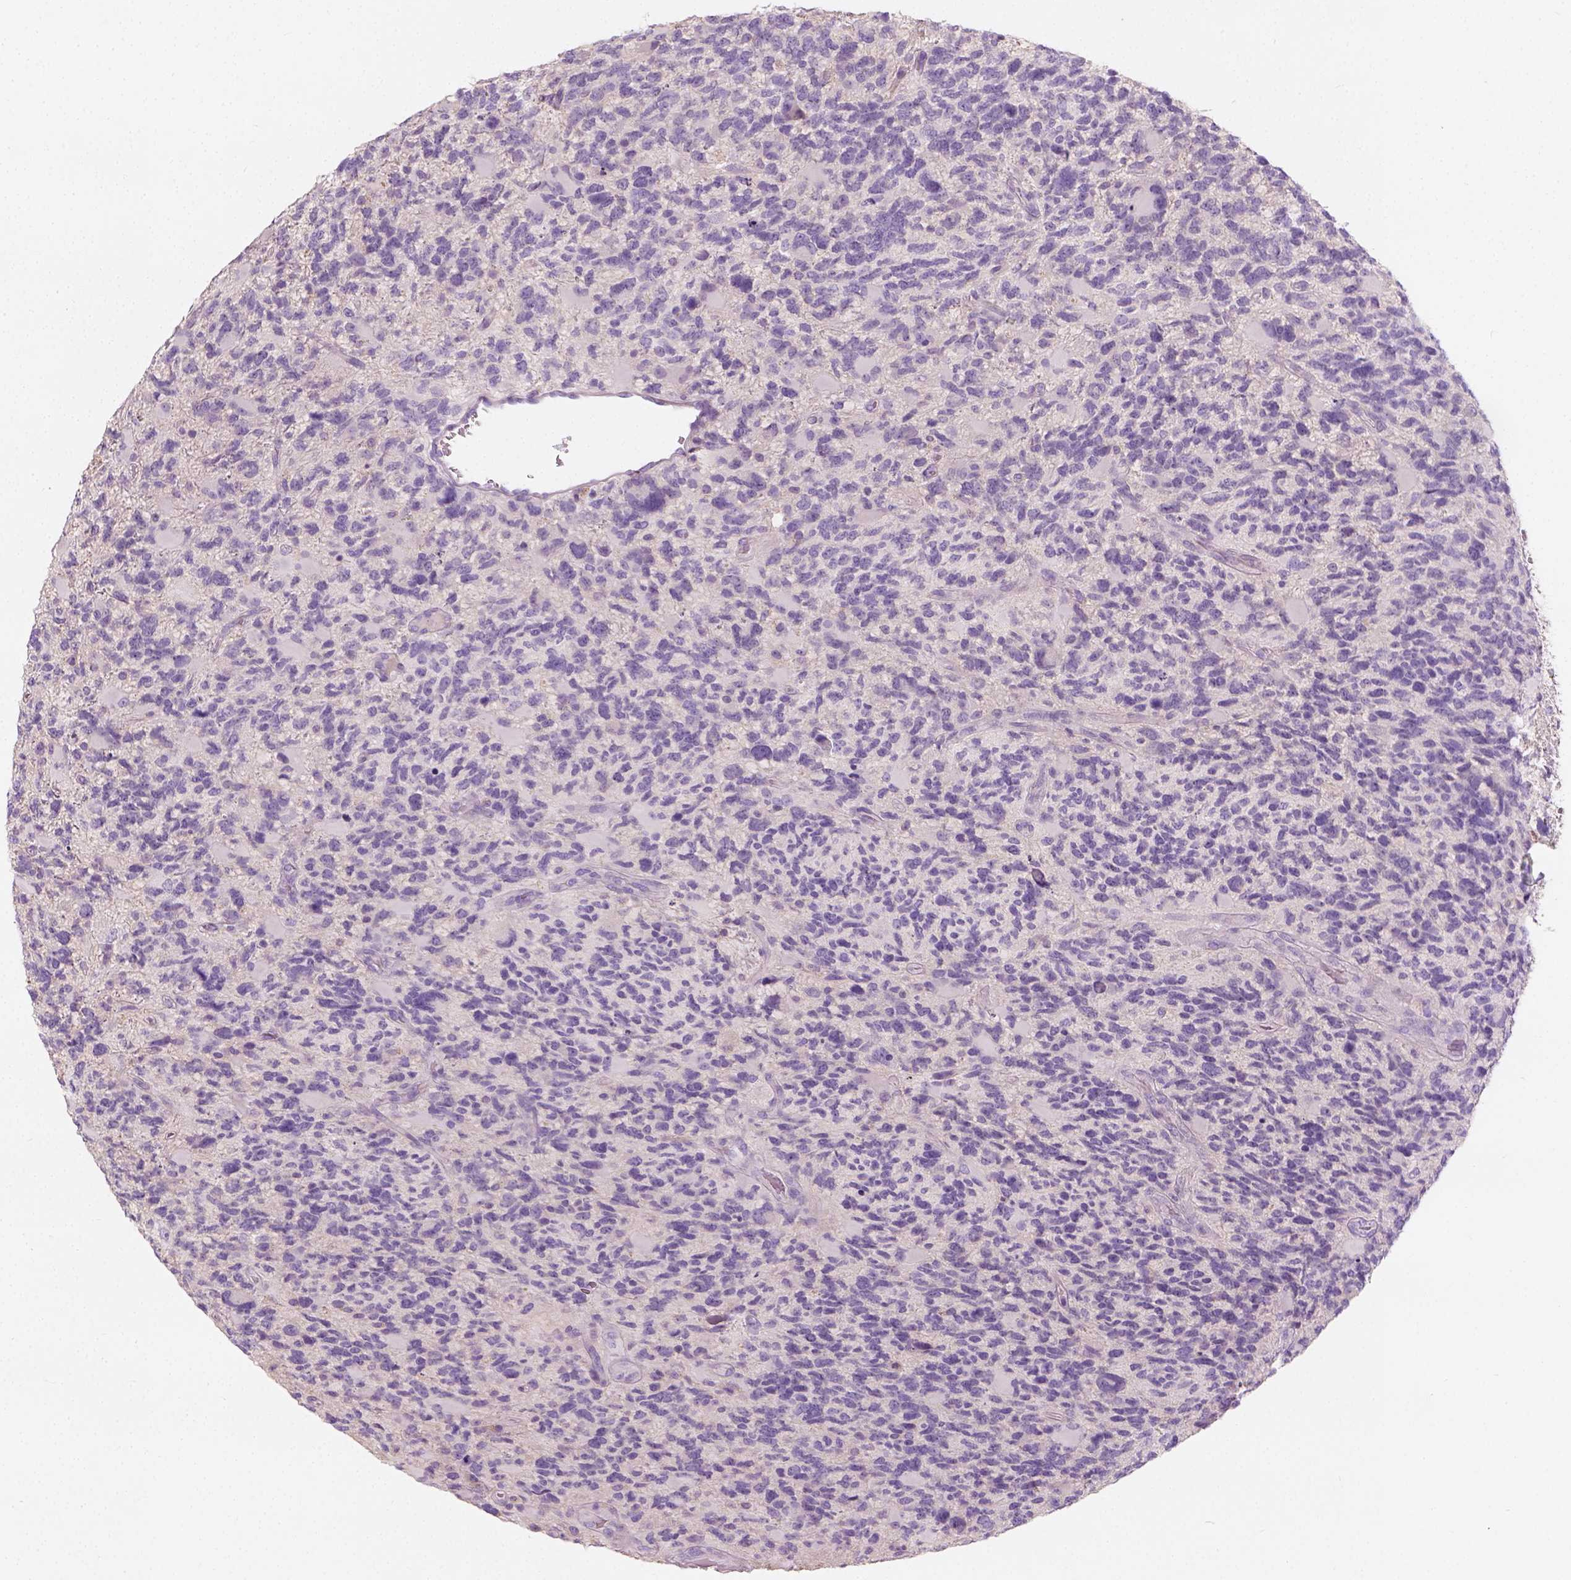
{"staining": {"intensity": "negative", "quantity": "none", "location": "none"}, "tissue": "glioma", "cell_type": "Tumor cells", "image_type": "cancer", "snomed": [{"axis": "morphology", "description": "Glioma, malignant, High grade"}, {"axis": "topography", "description": "Brain"}], "caption": "Immunohistochemical staining of human glioma displays no significant staining in tumor cells. (Brightfield microscopy of DAB (3,3'-diaminobenzidine) immunohistochemistry at high magnification).", "gene": "DHCR24", "patient": {"sex": "female", "age": 71}}